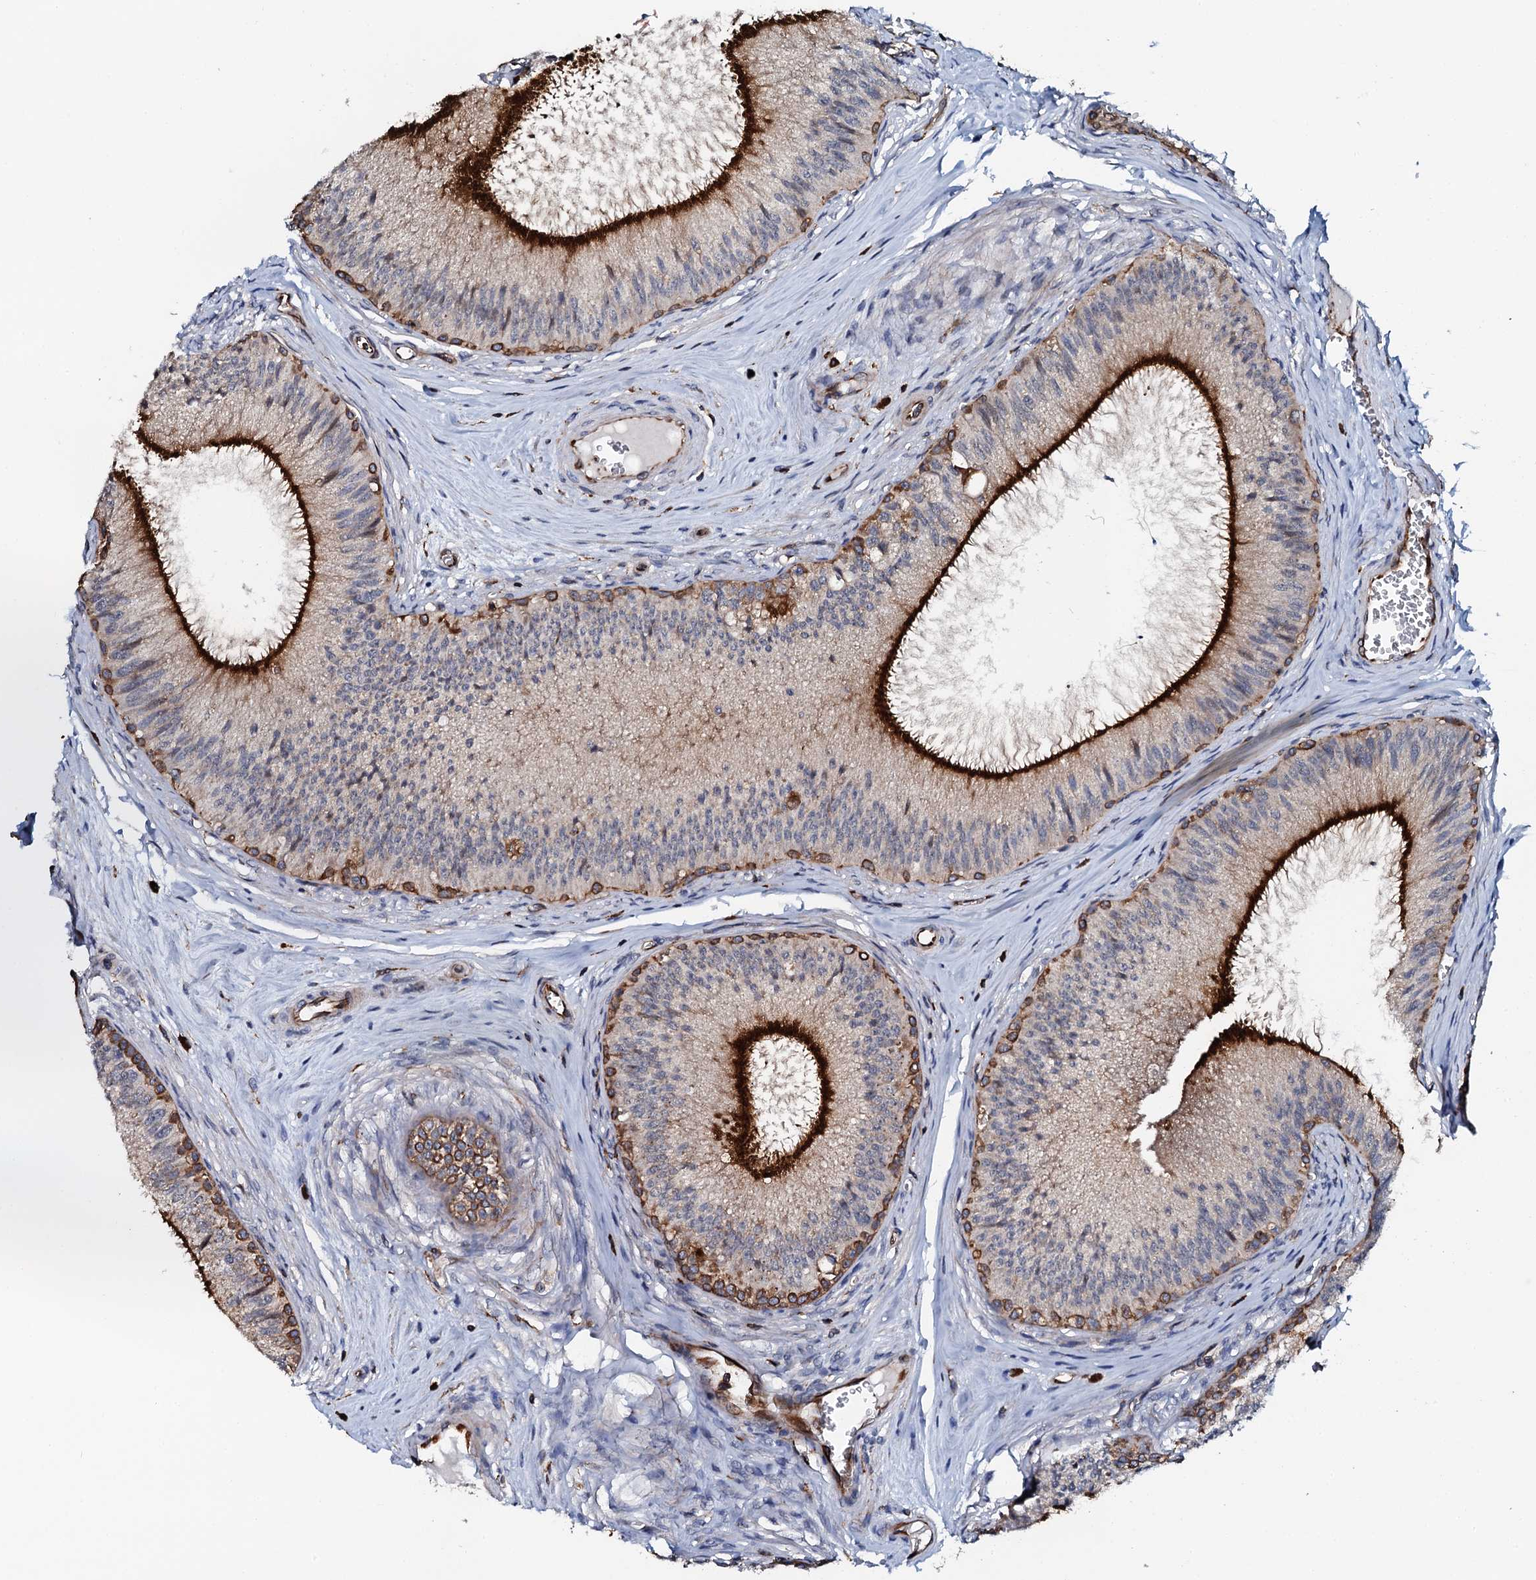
{"staining": {"intensity": "strong", "quantity": "25%-75%", "location": "cytoplasmic/membranous"}, "tissue": "epididymis", "cell_type": "Glandular cells", "image_type": "normal", "snomed": [{"axis": "morphology", "description": "Normal tissue, NOS"}, {"axis": "topography", "description": "Epididymis"}], "caption": "Immunohistochemical staining of benign epididymis demonstrates strong cytoplasmic/membranous protein staining in about 25%-75% of glandular cells. The protein of interest is stained brown, and the nuclei are stained in blue (DAB (3,3'-diaminobenzidine) IHC with brightfield microscopy, high magnification).", "gene": "VAMP8", "patient": {"sex": "male", "age": 46}}